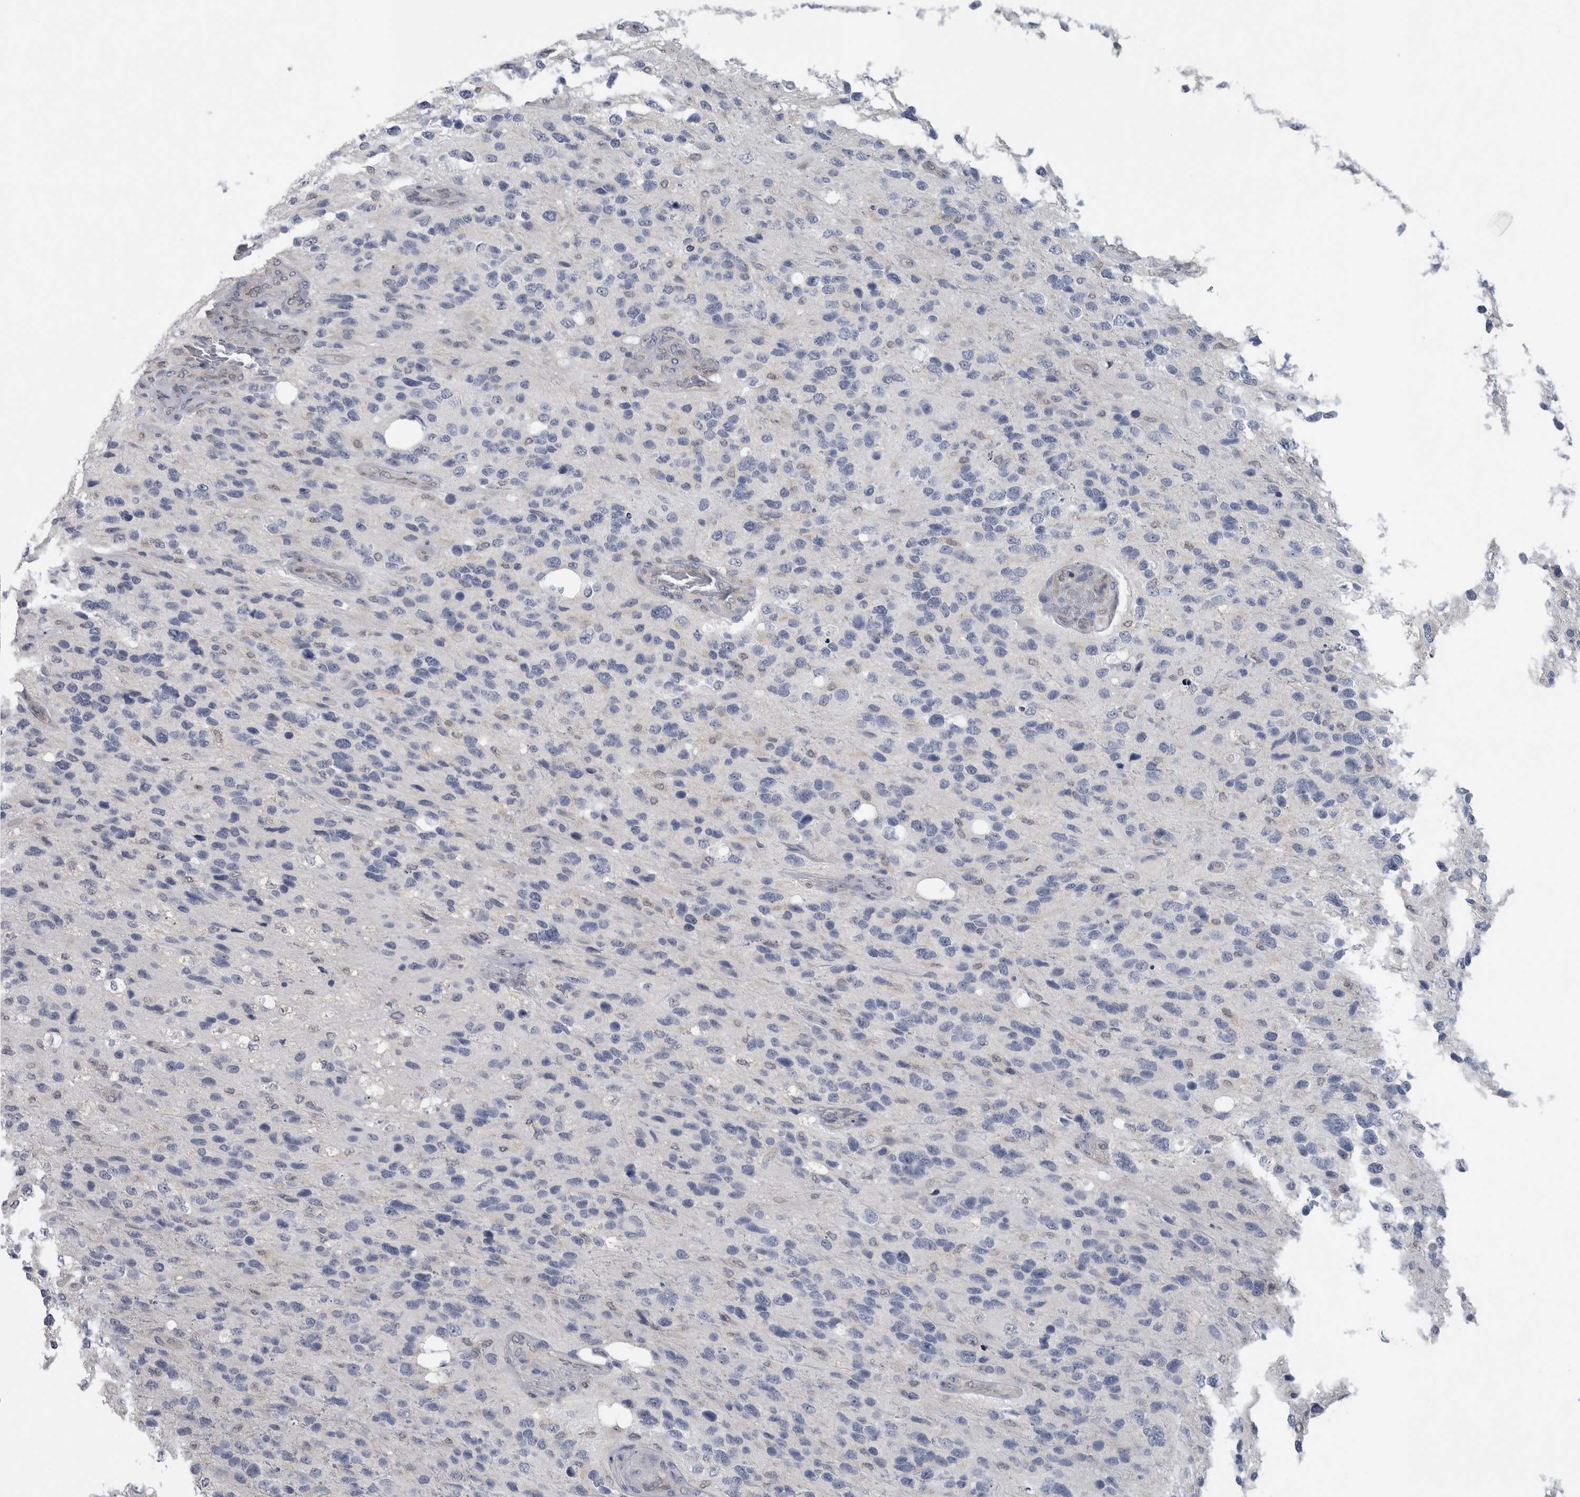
{"staining": {"intensity": "negative", "quantity": "none", "location": "none"}, "tissue": "glioma", "cell_type": "Tumor cells", "image_type": "cancer", "snomed": [{"axis": "morphology", "description": "Glioma, malignant, High grade"}, {"axis": "topography", "description": "Brain"}], "caption": "DAB immunohistochemical staining of high-grade glioma (malignant) demonstrates no significant expression in tumor cells.", "gene": "NAPRT", "patient": {"sex": "female", "age": 58}}